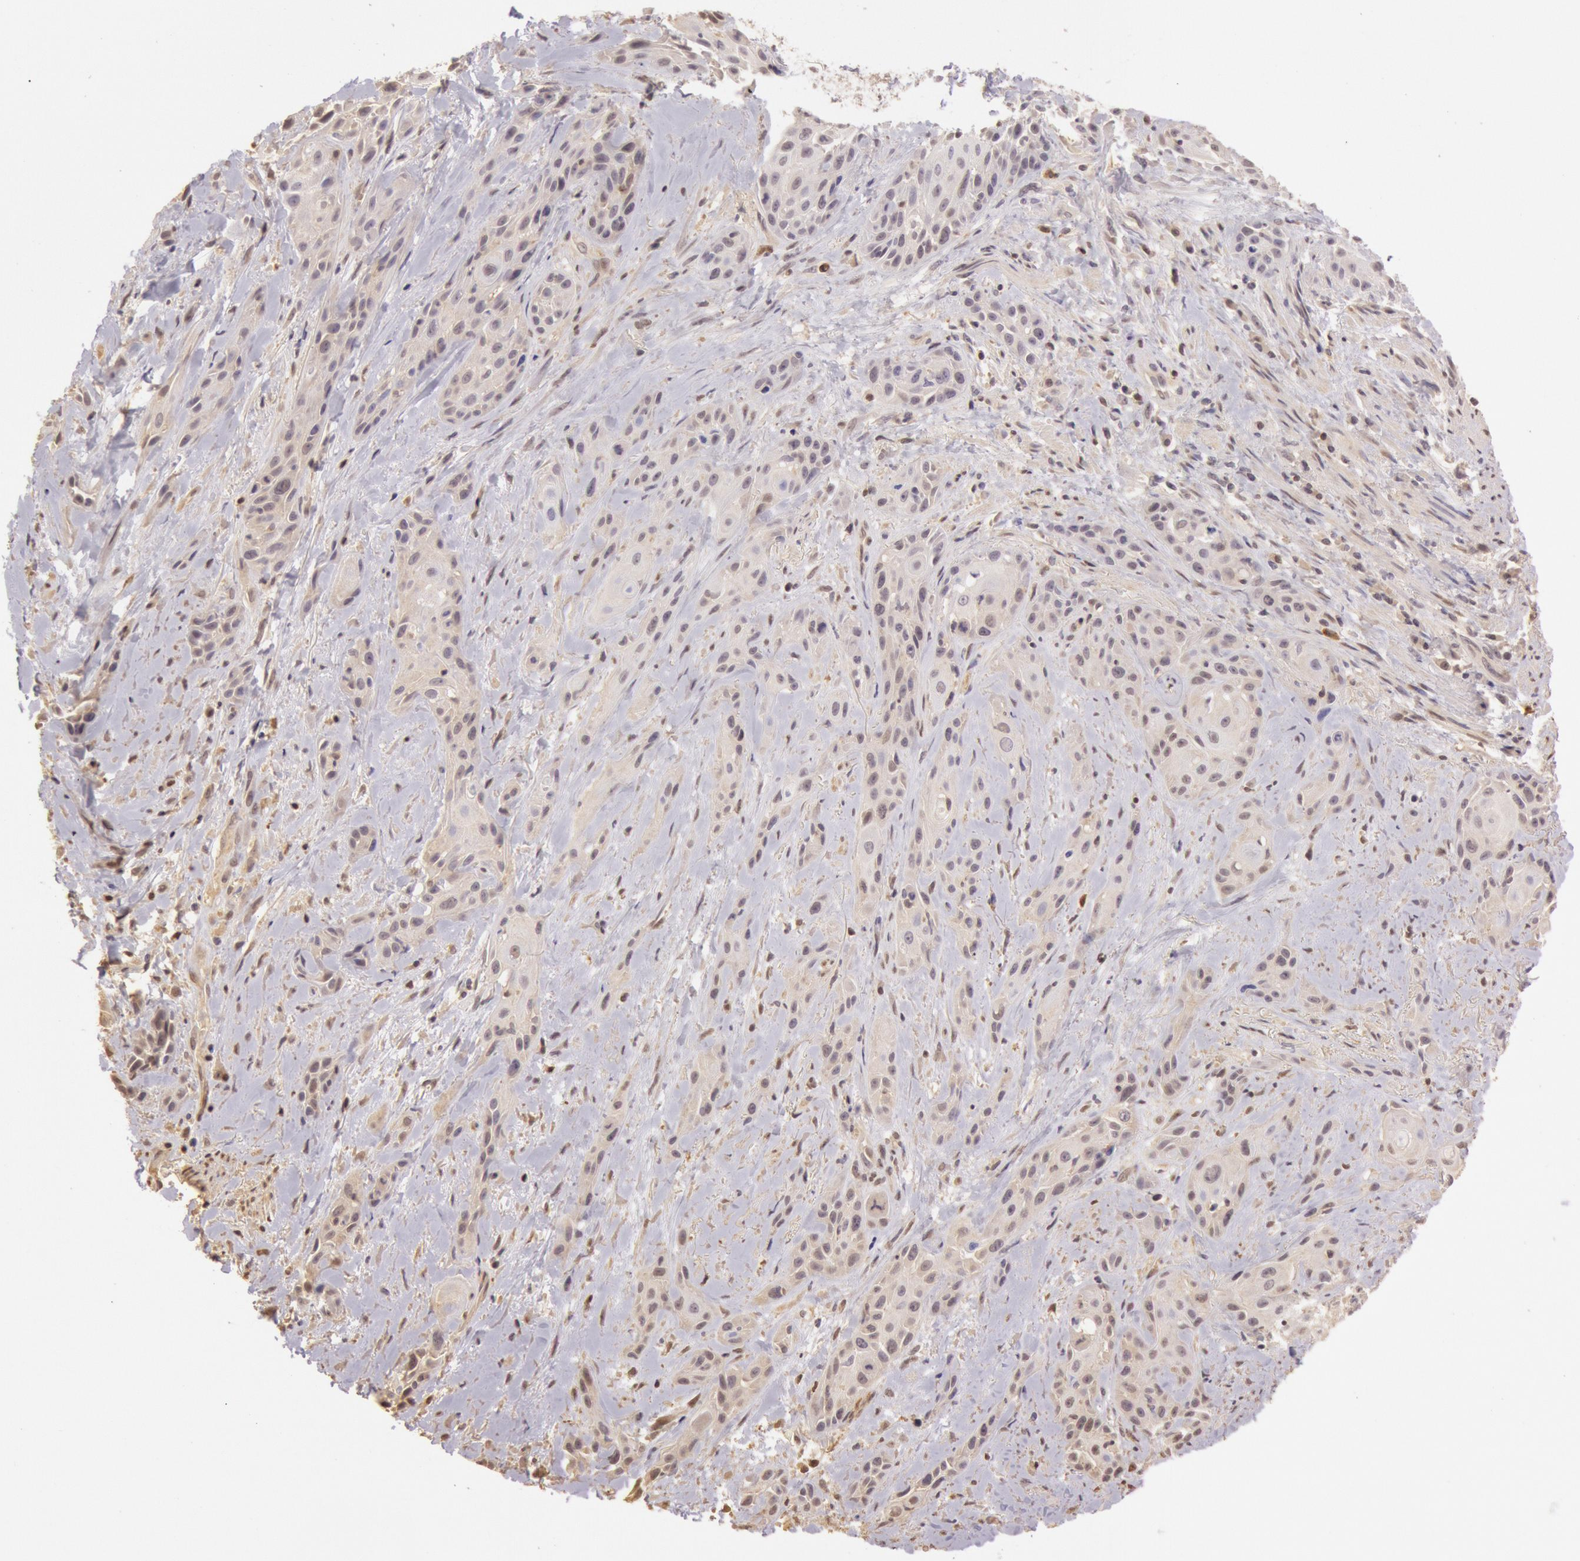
{"staining": {"intensity": "weak", "quantity": ">75%", "location": "cytoplasmic/membranous"}, "tissue": "skin cancer", "cell_type": "Tumor cells", "image_type": "cancer", "snomed": [{"axis": "morphology", "description": "Squamous cell carcinoma, NOS"}, {"axis": "topography", "description": "Skin"}, {"axis": "topography", "description": "Anal"}], "caption": "Skin cancer was stained to show a protein in brown. There is low levels of weak cytoplasmic/membranous expression in approximately >75% of tumor cells.", "gene": "SOD1", "patient": {"sex": "male", "age": 64}}